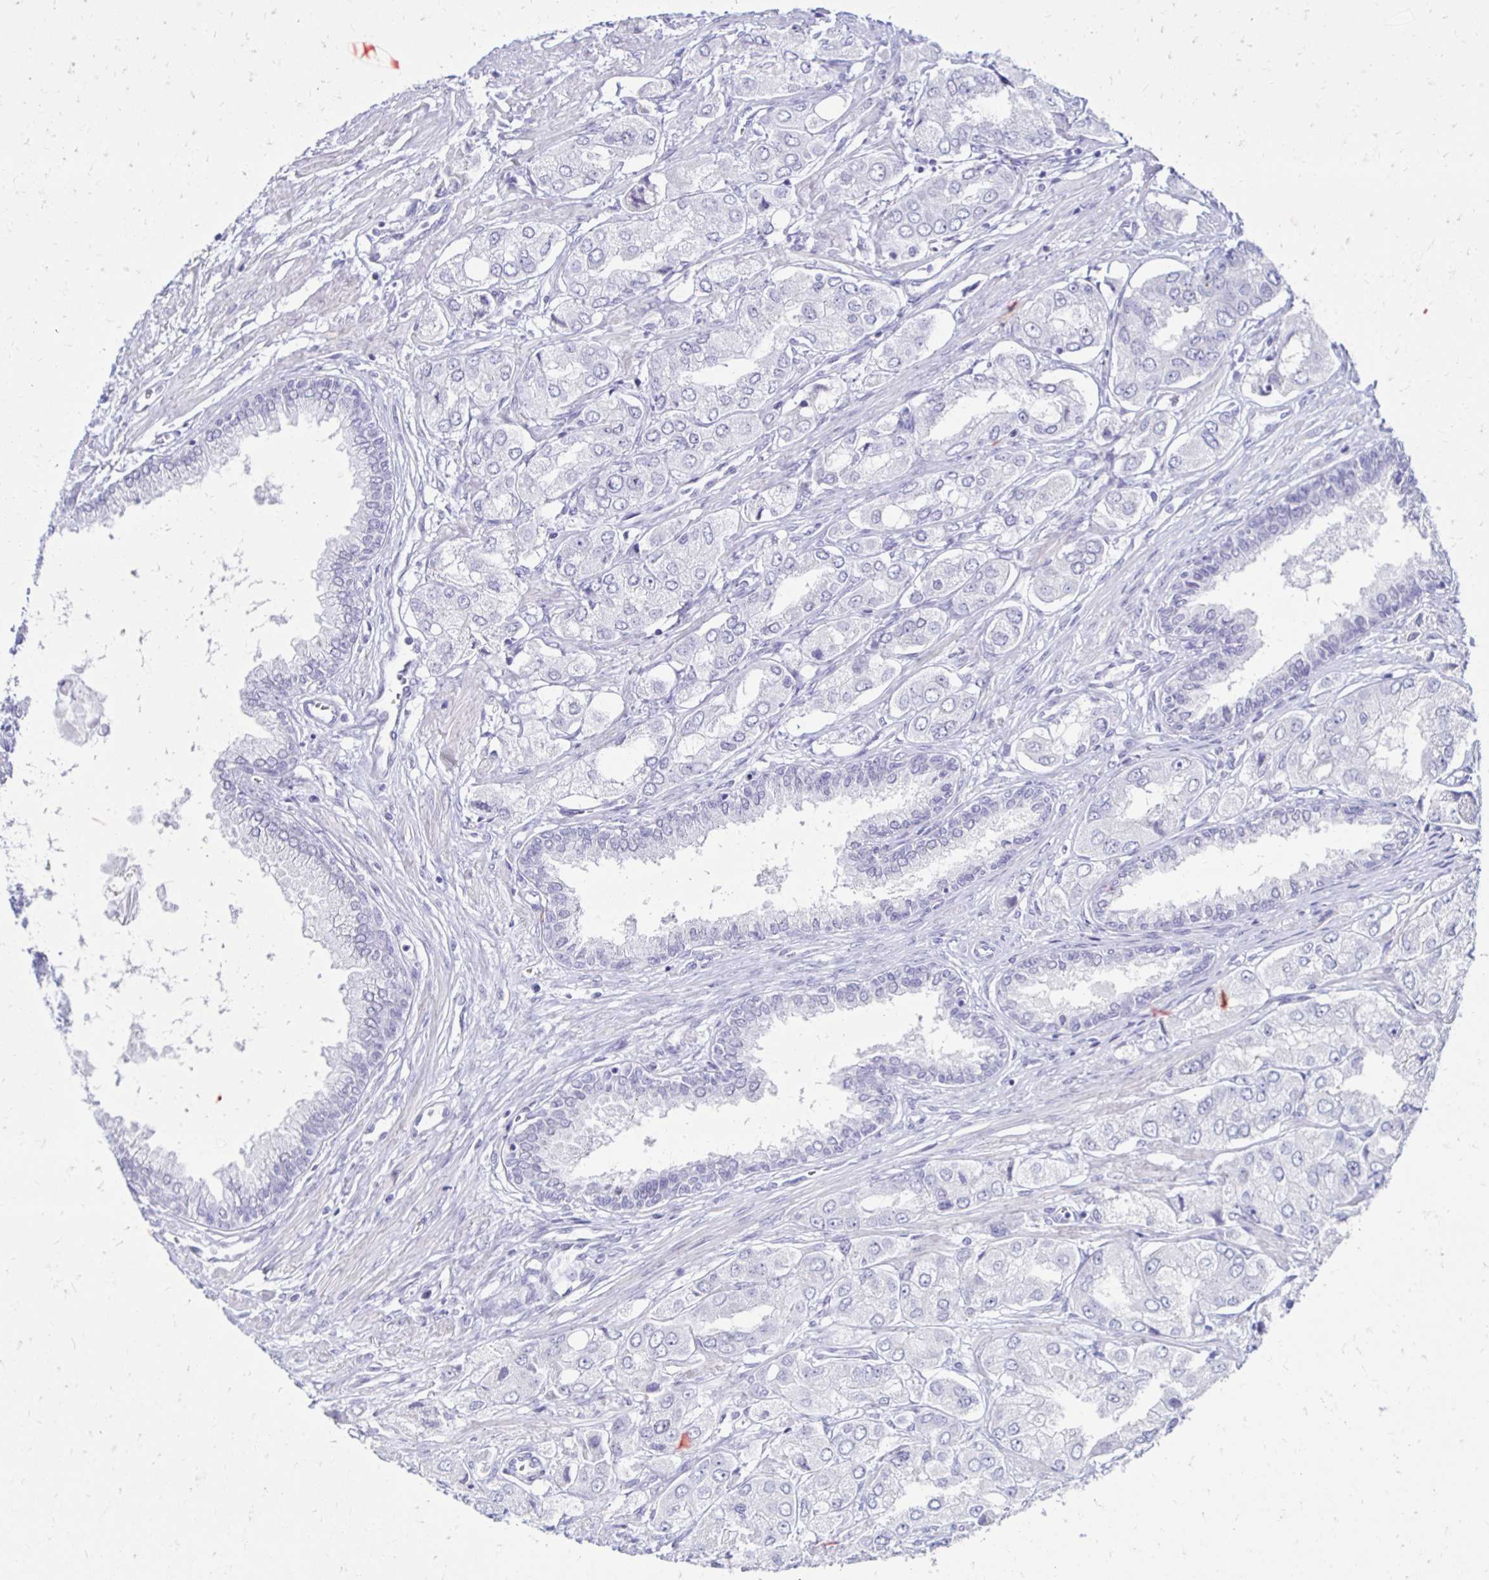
{"staining": {"intensity": "negative", "quantity": "none", "location": "none"}, "tissue": "prostate cancer", "cell_type": "Tumor cells", "image_type": "cancer", "snomed": [{"axis": "morphology", "description": "Adenocarcinoma, Low grade"}, {"axis": "topography", "description": "Prostate"}], "caption": "The micrograph reveals no staining of tumor cells in prostate cancer. (DAB IHC, high magnification).", "gene": "CST5", "patient": {"sex": "male", "age": 69}}